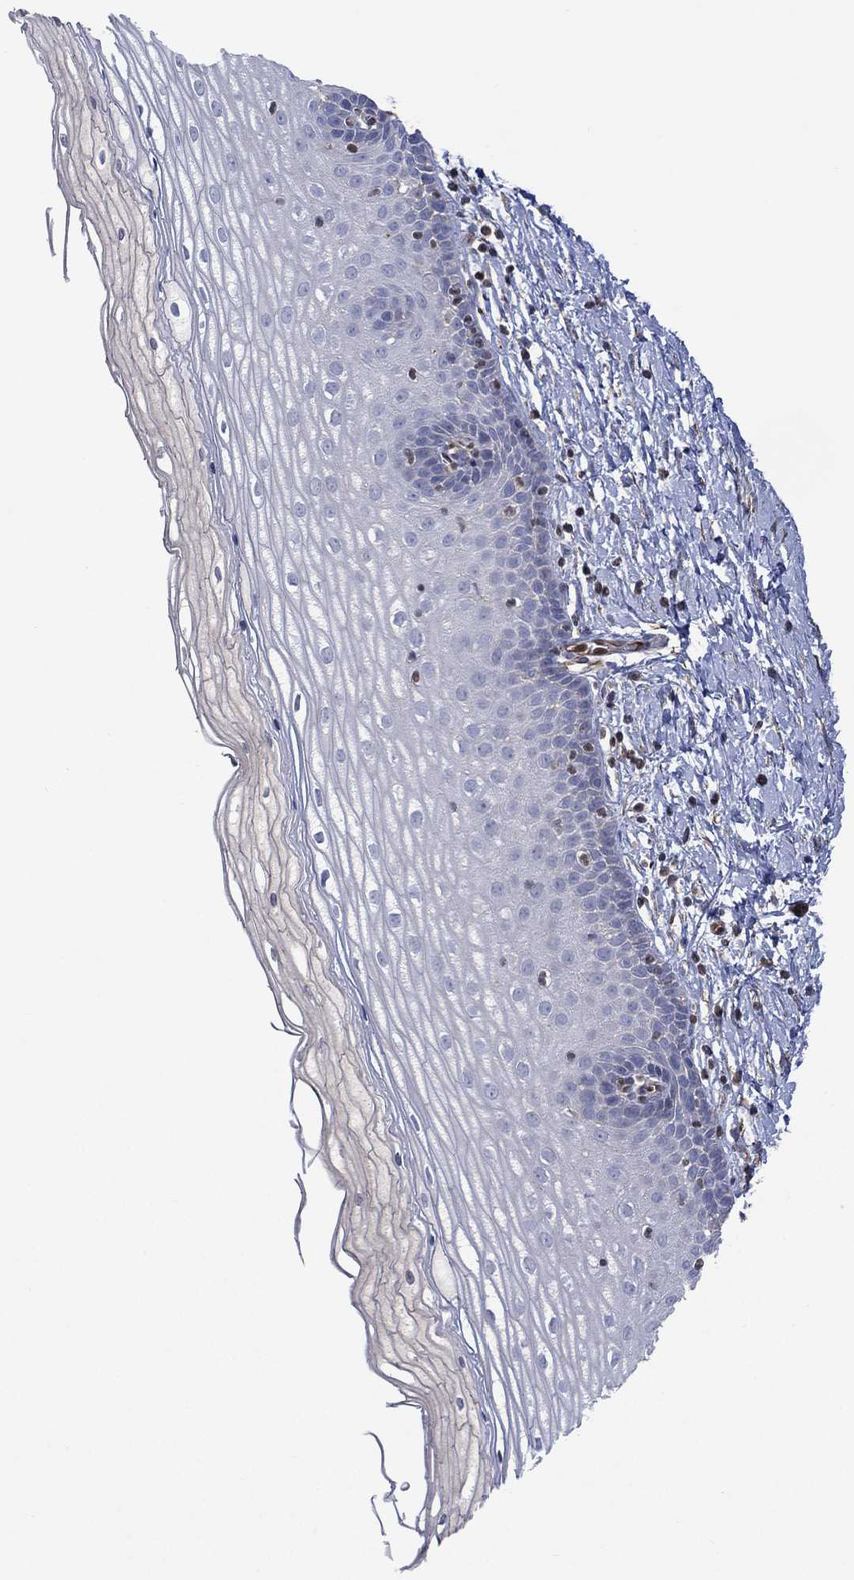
{"staining": {"intensity": "negative", "quantity": "none", "location": "none"}, "tissue": "cervix", "cell_type": "Squamous epithelial cells", "image_type": "normal", "snomed": [{"axis": "morphology", "description": "Normal tissue, NOS"}, {"axis": "topography", "description": "Cervix"}], "caption": "A high-resolution micrograph shows IHC staining of normal cervix, which exhibits no significant staining in squamous epithelial cells. Brightfield microscopy of IHC stained with DAB (brown) and hematoxylin (blue), captured at high magnification.", "gene": "FLI1", "patient": {"sex": "female", "age": 37}}